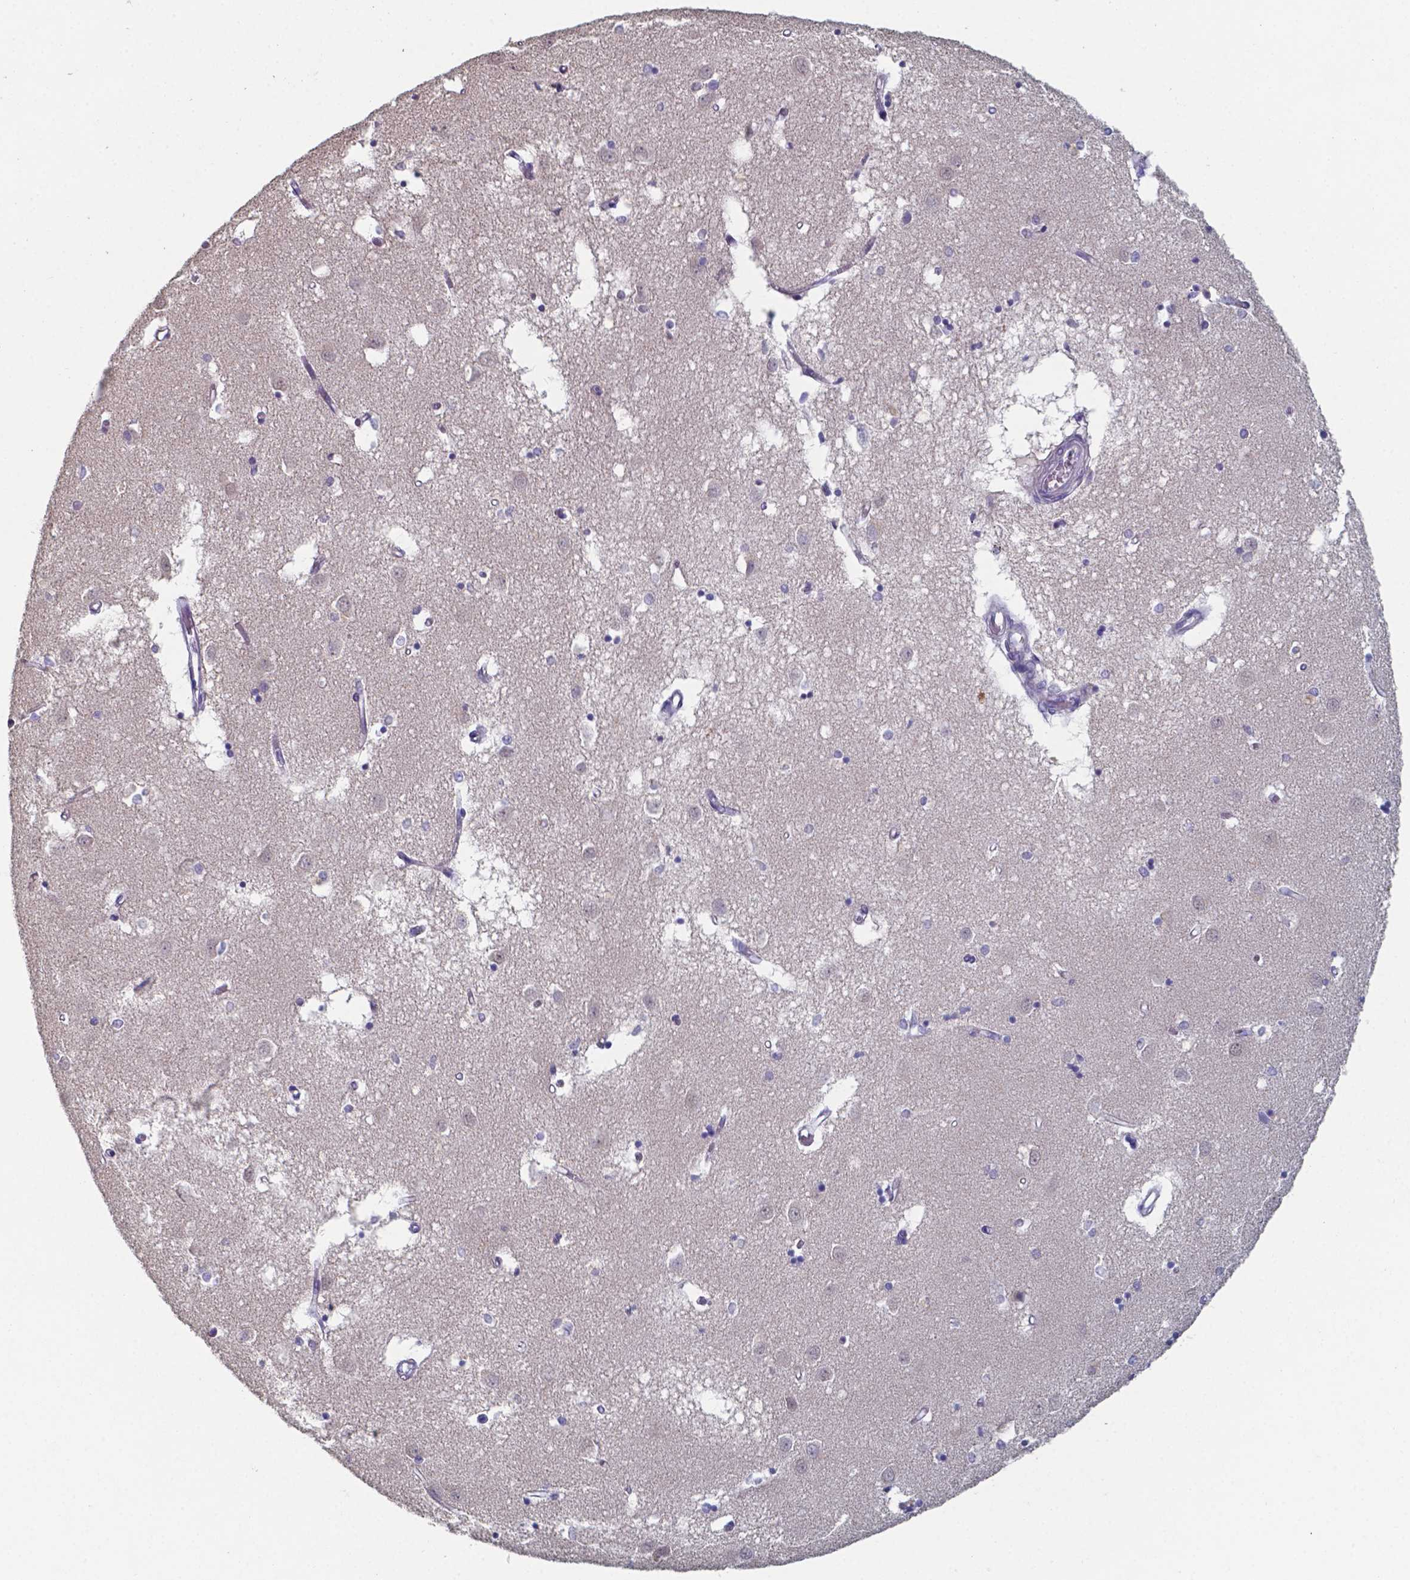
{"staining": {"intensity": "weak", "quantity": "<25%", "location": "nuclear"}, "tissue": "caudate", "cell_type": "Glial cells", "image_type": "normal", "snomed": [{"axis": "morphology", "description": "Normal tissue, NOS"}, {"axis": "topography", "description": "Lateral ventricle wall"}], "caption": "DAB (3,3'-diaminobenzidine) immunohistochemical staining of unremarkable caudate displays no significant expression in glial cells. The staining is performed using DAB brown chromogen with nuclei counter-stained in using hematoxylin.", "gene": "FOXJ1", "patient": {"sex": "male", "age": 54}}